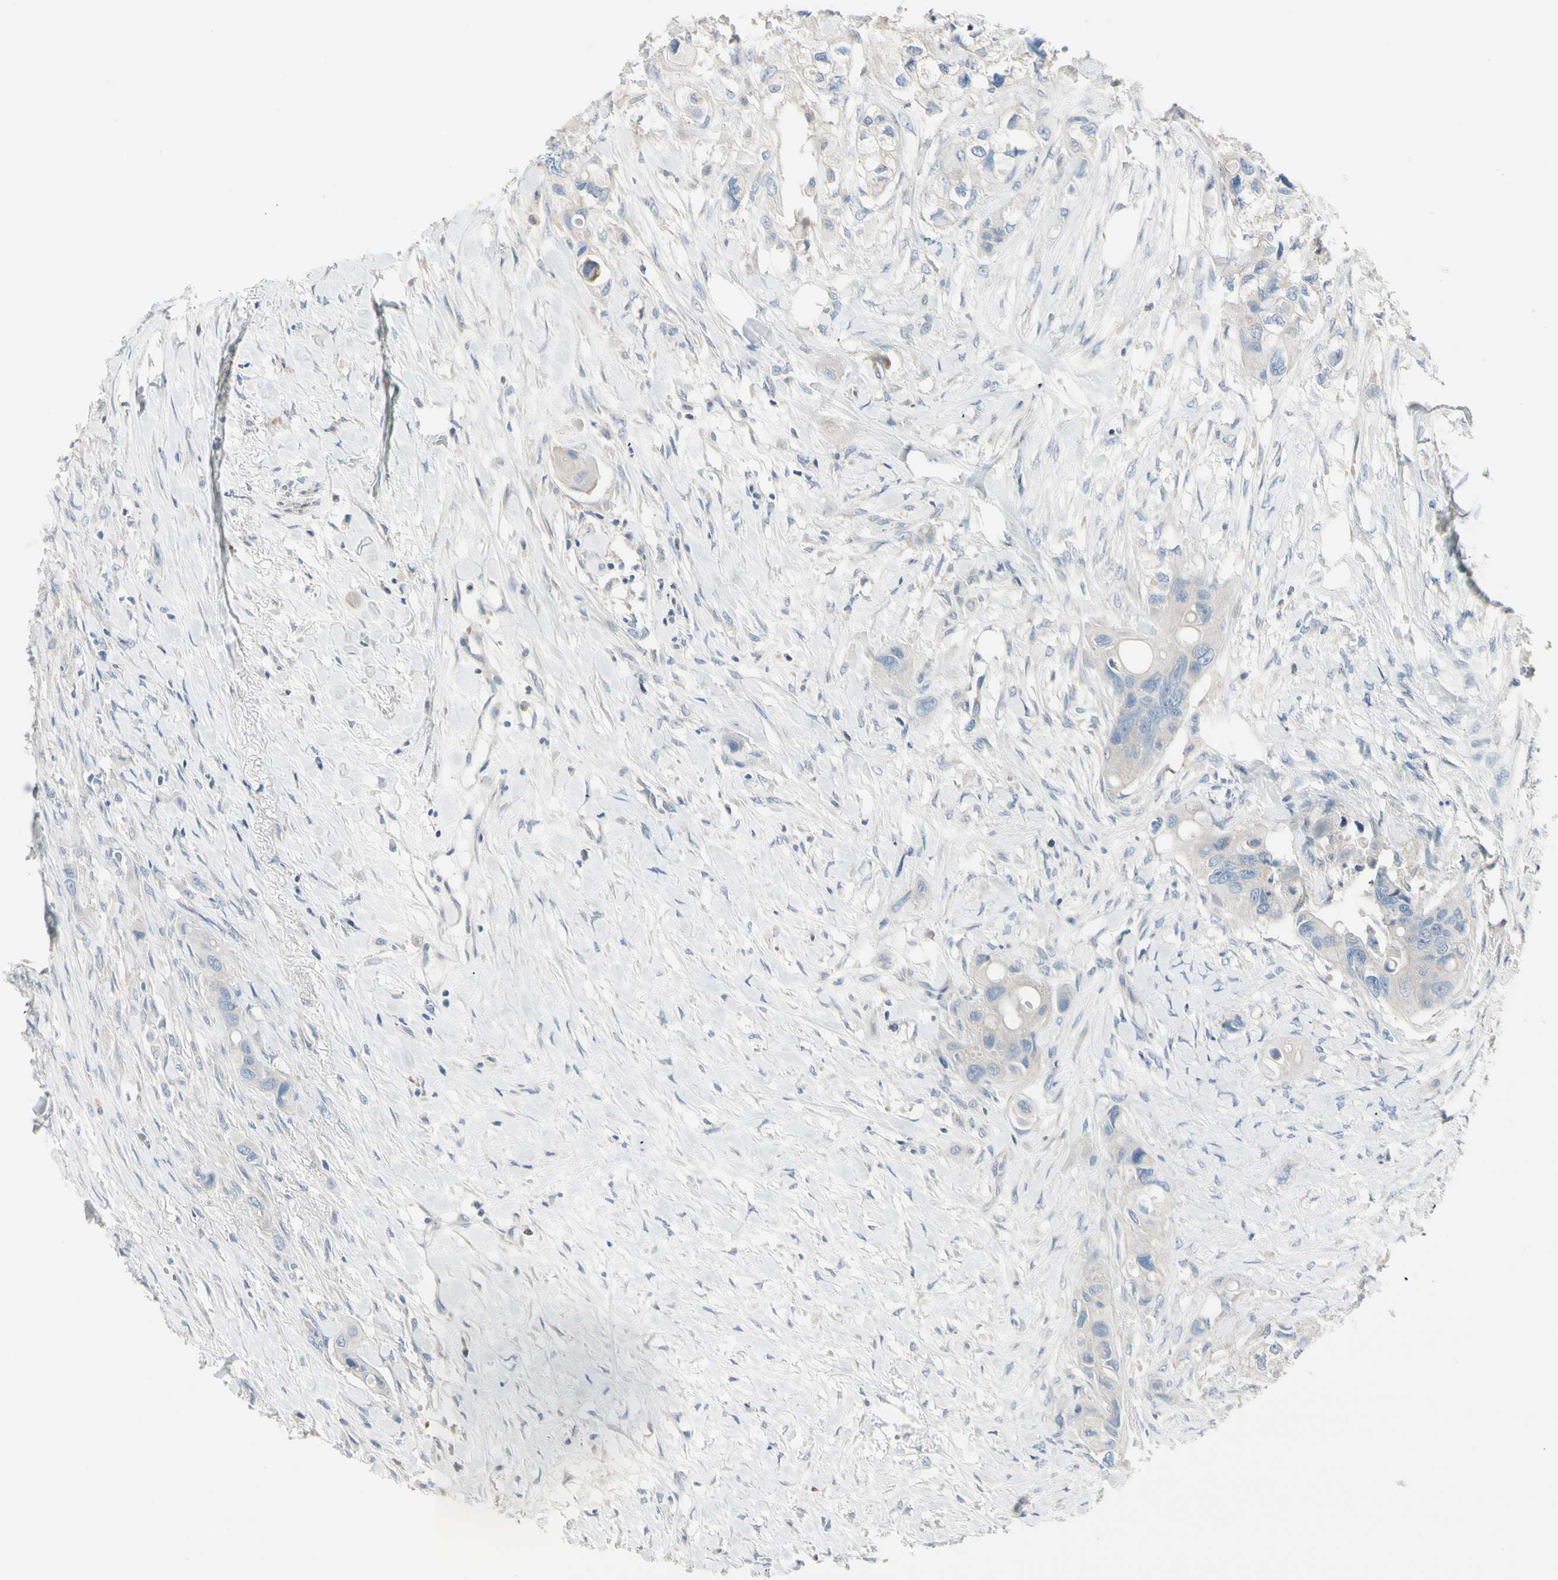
{"staining": {"intensity": "negative", "quantity": "none", "location": "none"}, "tissue": "colorectal cancer", "cell_type": "Tumor cells", "image_type": "cancer", "snomed": [{"axis": "morphology", "description": "Adenocarcinoma, NOS"}, {"axis": "topography", "description": "Colon"}], "caption": "A micrograph of colorectal cancer (adenocarcinoma) stained for a protein shows no brown staining in tumor cells.", "gene": "CYP2E1", "patient": {"sex": "female", "age": 57}}